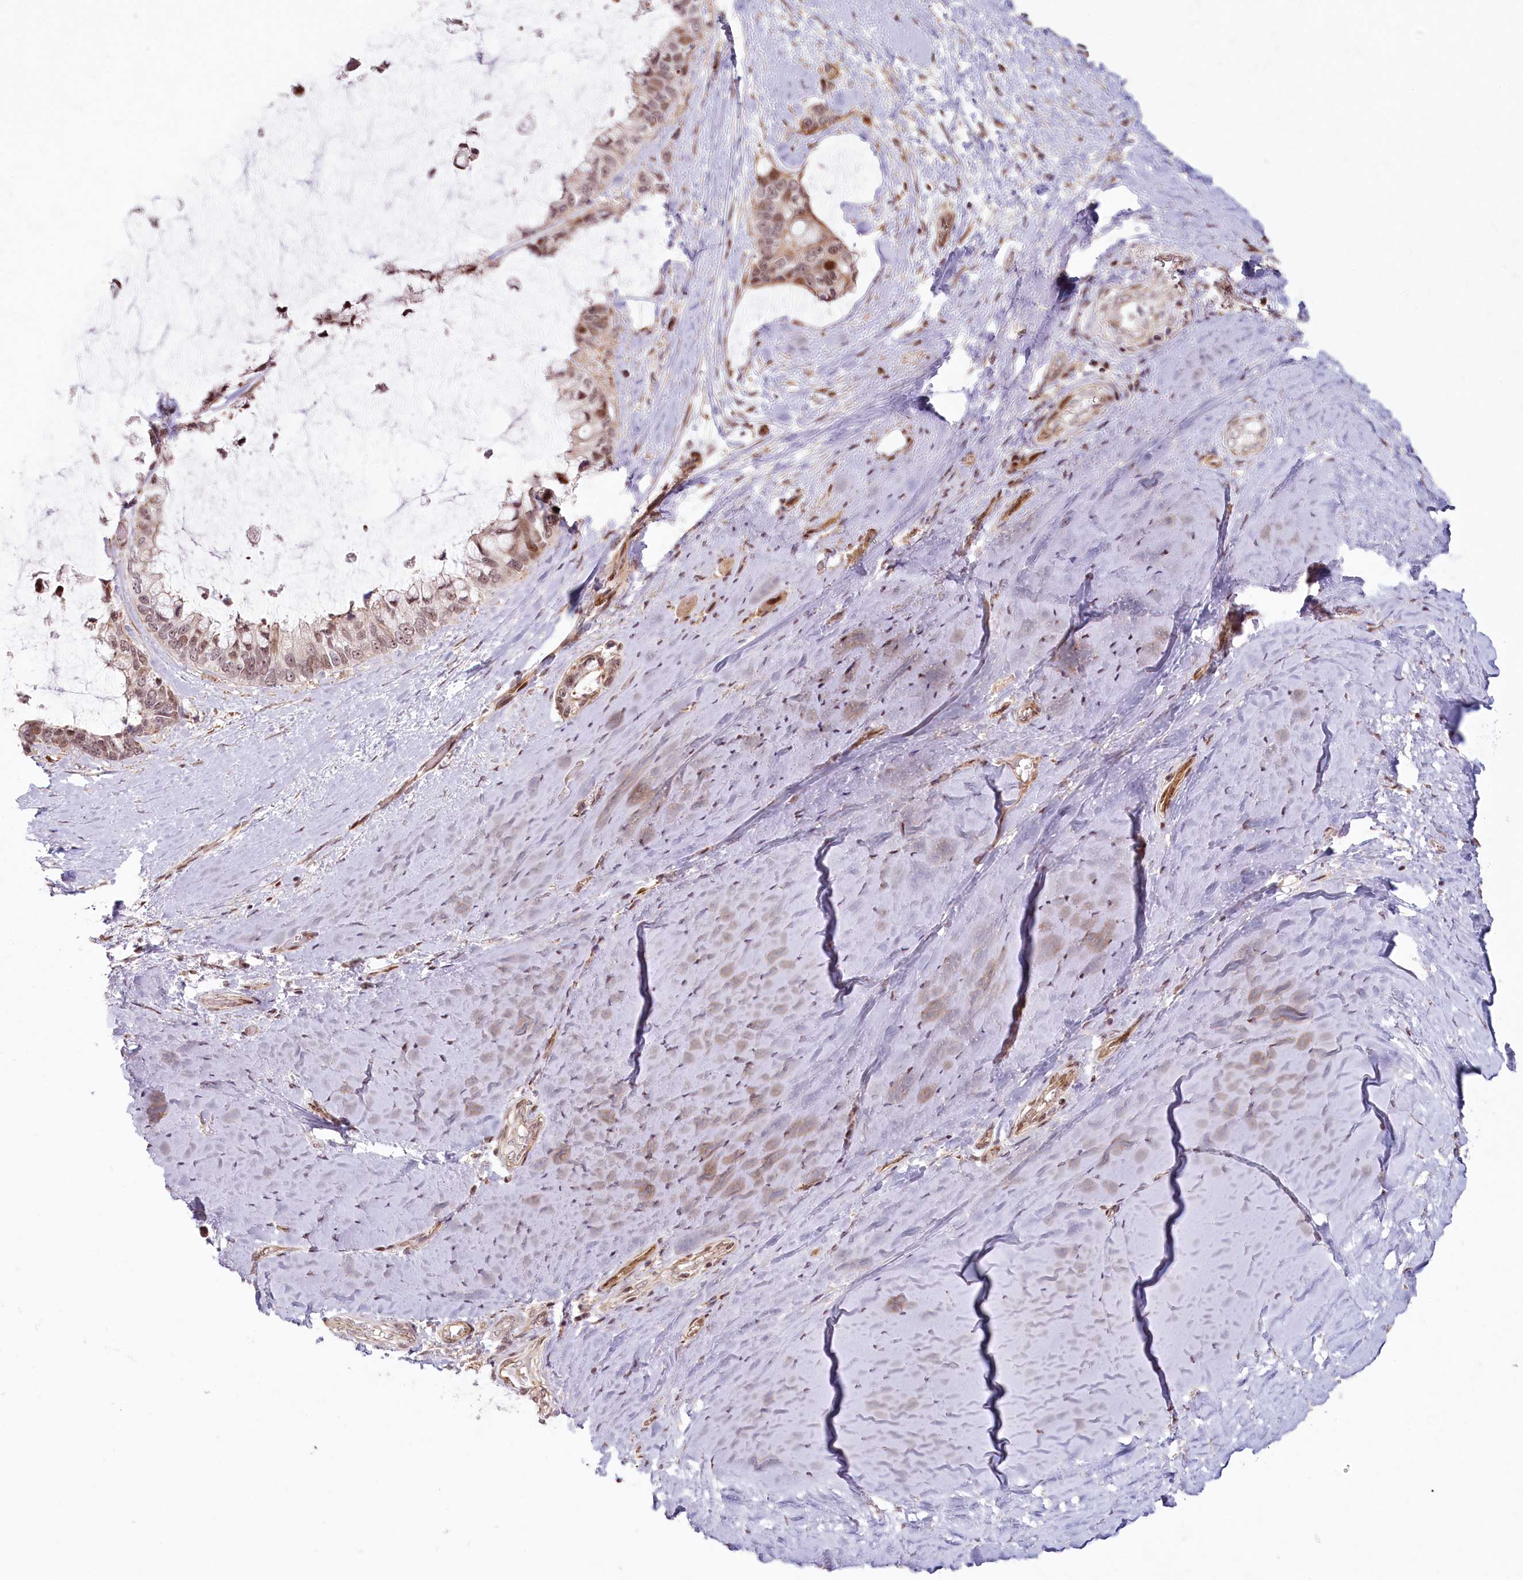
{"staining": {"intensity": "moderate", "quantity": "25%-75%", "location": "nuclear"}, "tissue": "ovarian cancer", "cell_type": "Tumor cells", "image_type": "cancer", "snomed": [{"axis": "morphology", "description": "Cystadenocarcinoma, mucinous, NOS"}, {"axis": "topography", "description": "Ovary"}], "caption": "A high-resolution photomicrograph shows immunohistochemistry (IHC) staining of ovarian cancer (mucinous cystadenocarcinoma), which displays moderate nuclear expression in approximately 25%-75% of tumor cells.", "gene": "FAM204A", "patient": {"sex": "female", "age": 39}}